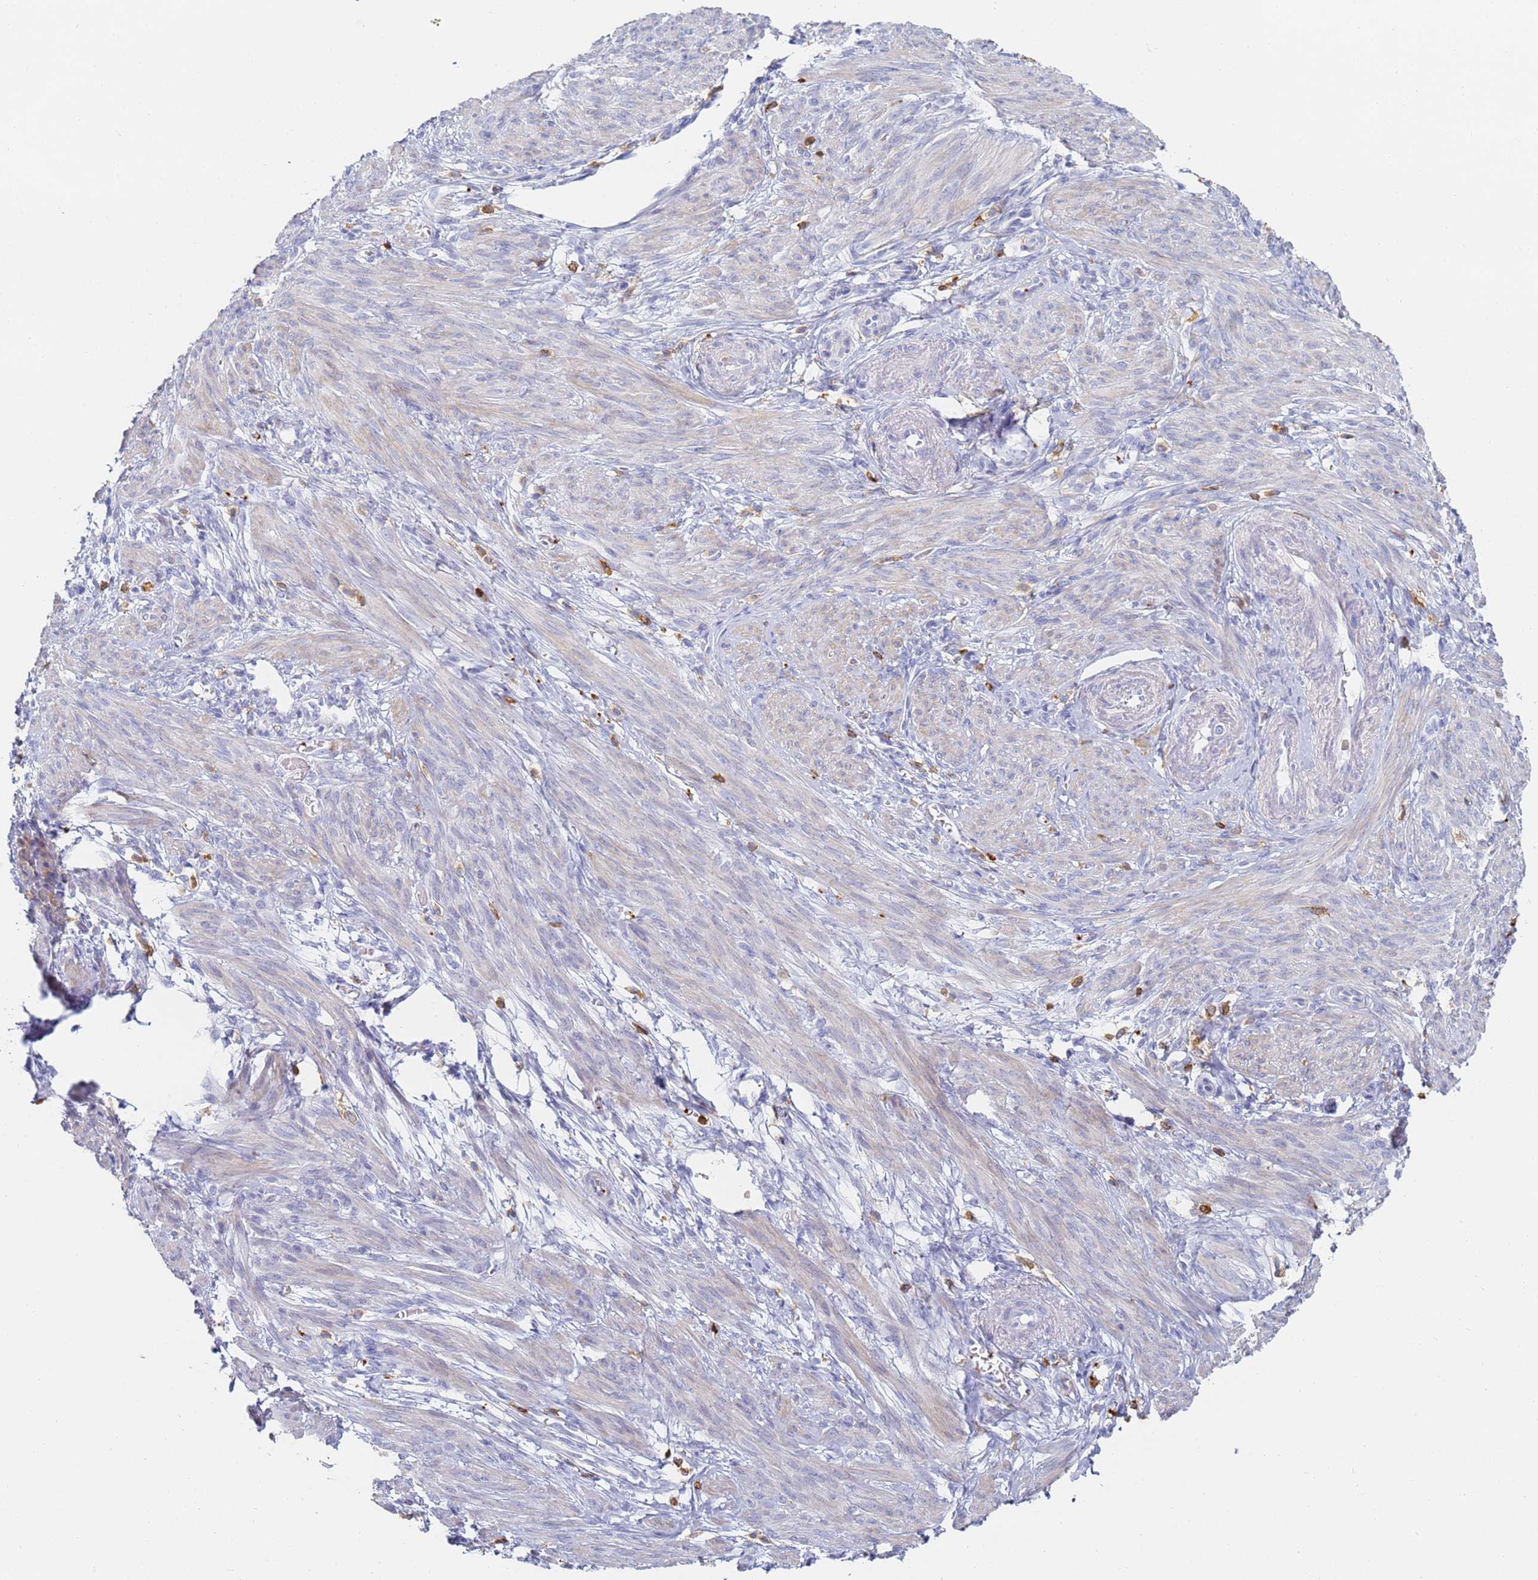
{"staining": {"intensity": "negative", "quantity": "none", "location": "none"}, "tissue": "smooth muscle", "cell_type": "Smooth muscle cells", "image_type": "normal", "snomed": [{"axis": "morphology", "description": "Normal tissue, NOS"}, {"axis": "topography", "description": "Smooth muscle"}], "caption": "IHC photomicrograph of benign smooth muscle: human smooth muscle stained with DAB exhibits no significant protein expression in smooth muscle cells.", "gene": "BIN2", "patient": {"sex": "female", "age": 39}}